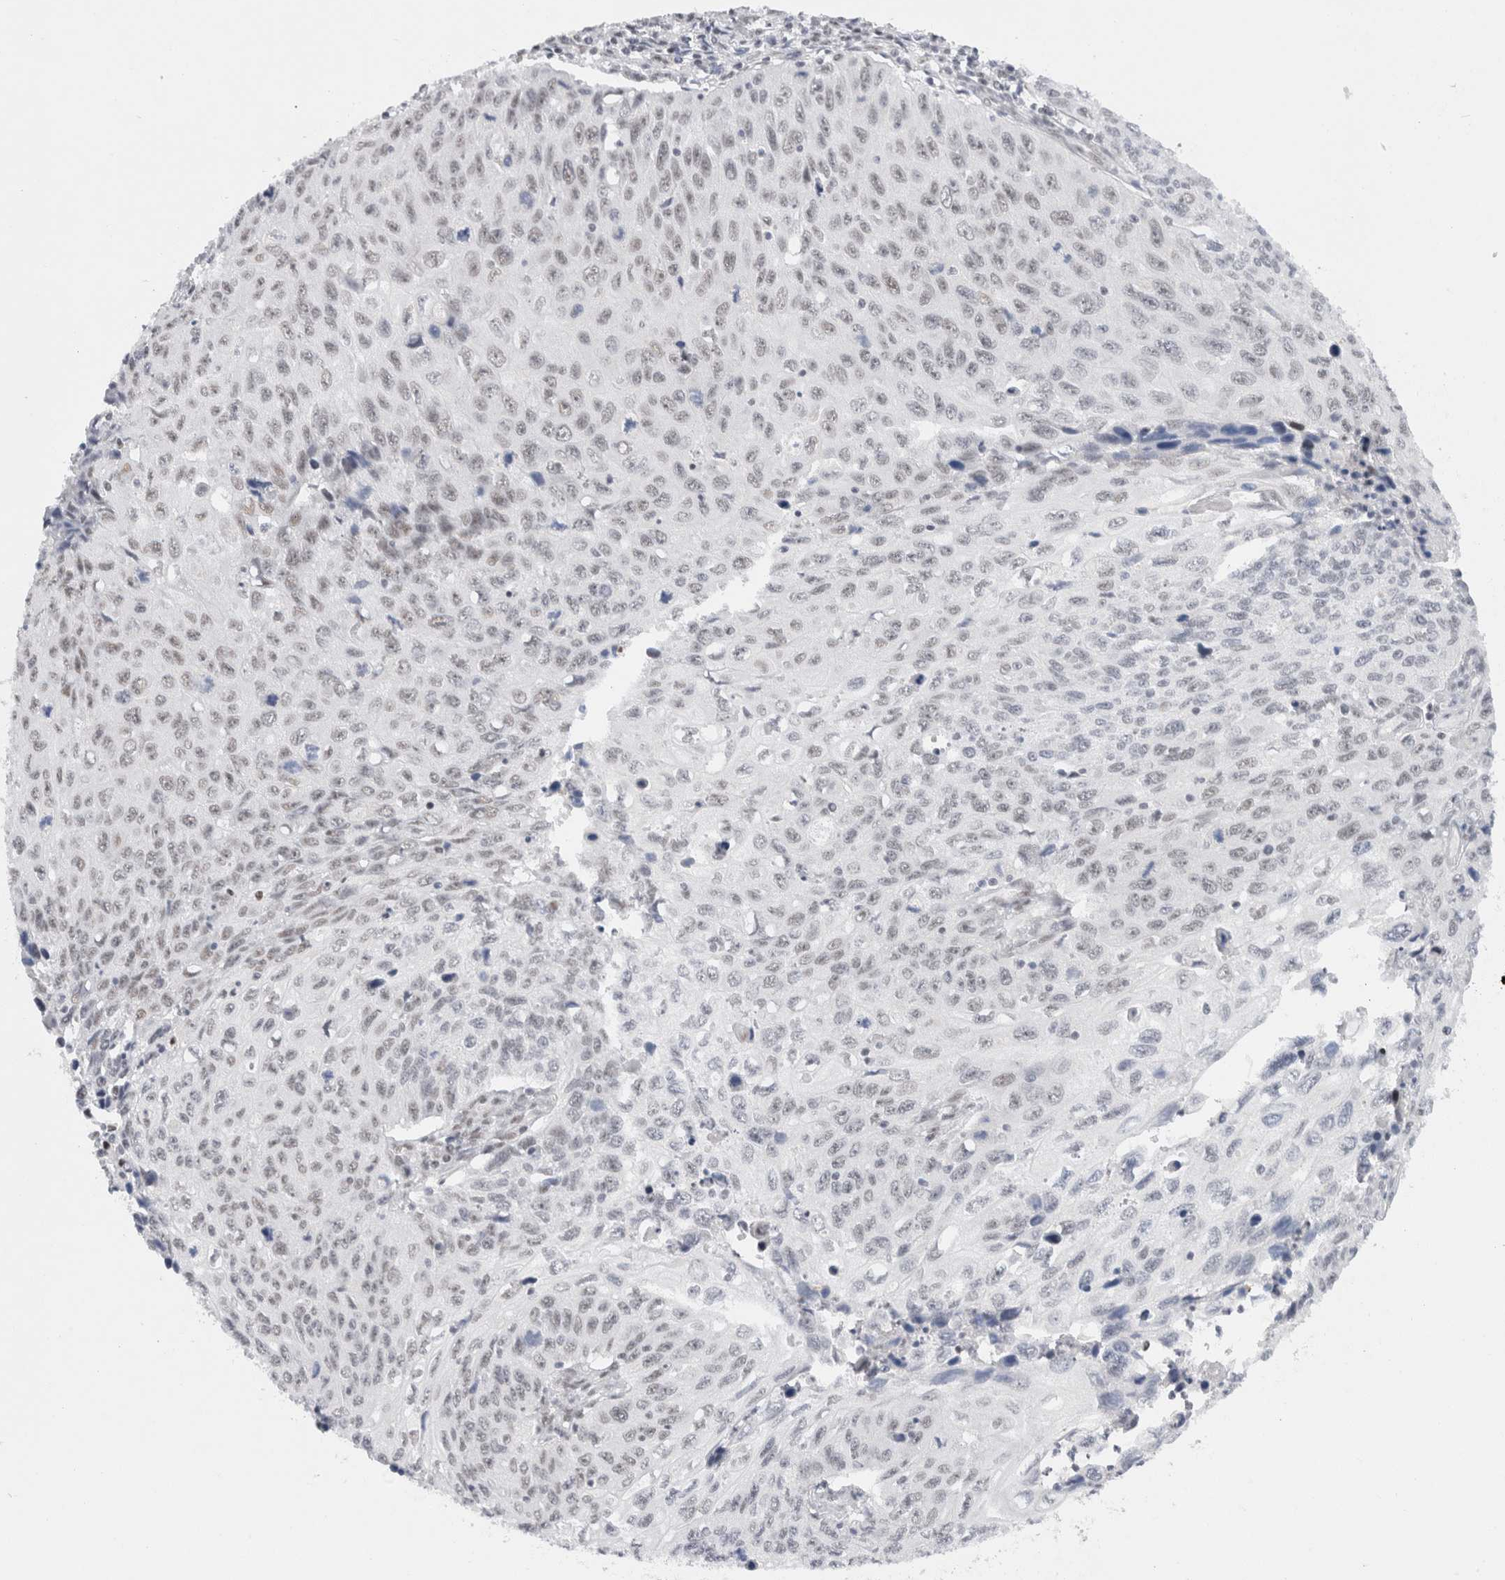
{"staining": {"intensity": "weak", "quantity": "<25%", "location": "nuclear"}, "tissue": "cervical cancer", "cell_type": "Tumor cells", "image_type": "cancer", "snomed": [{"axis": "morphology", "description": "Squamous cell carcinoma, NOS"}, {"axis": "topography", "description": "Cervix"}], "caption": "Histopathology image shows no significant protein staining in tumor cells of cervical squamous cell carcinoma. (Stains: DAB (3,3'-diaminobenzidine) immunohistochemistry (IHC) with hematoxylin counter stain, Microscopy: brightfield microscopy at high magnification).", "gene": "COPS7A", "patient": {"sex": "female", "age": 53}}